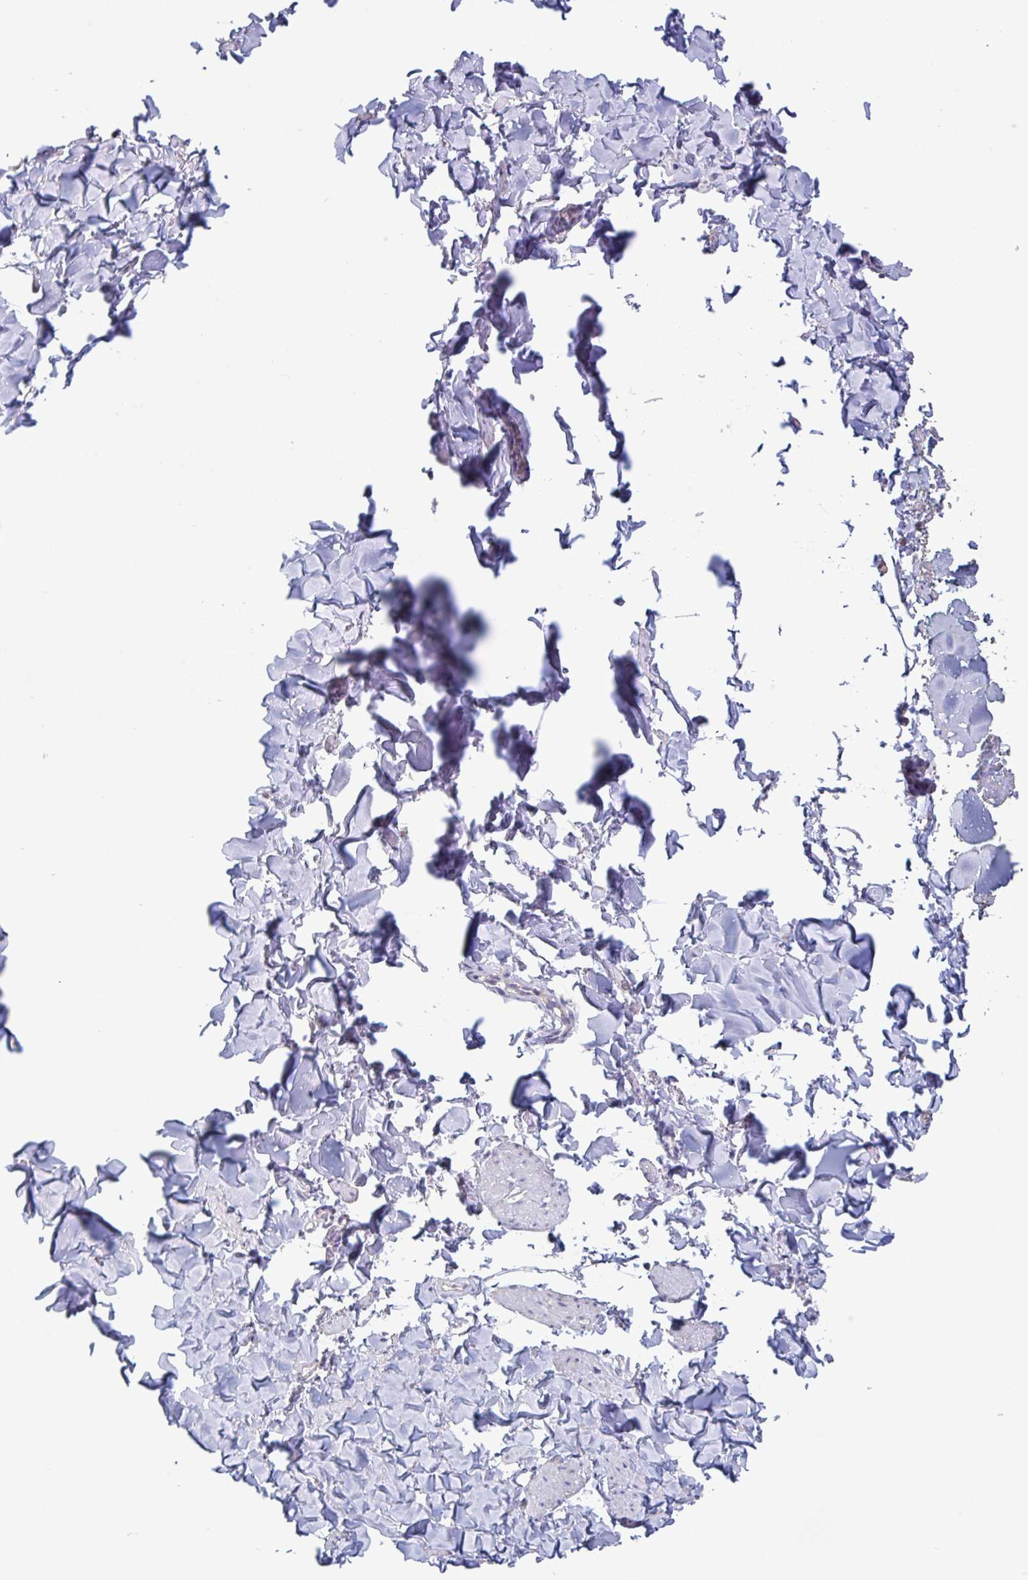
{"staining": {"intensity": "negative", "quantity": "none", "location": "none"}, "tissue": "soft tissue", "cell_type": "Fibroblasts", "image_type": "normal", "snomed": [{"axis": "morphology", "description": "Normal tissue, NOS"}, {"axis": "topography", "description": "Vulva"}, {"axis": "topography", "description": "Peripheral nerve tissue"}], "caption": "IHC image of normal human soft tissue stained for a protein (brown), which reveals no positivity in fibroblasts.", "gene": "CD1E", "patient": {"sex": "female", "age": 66}}